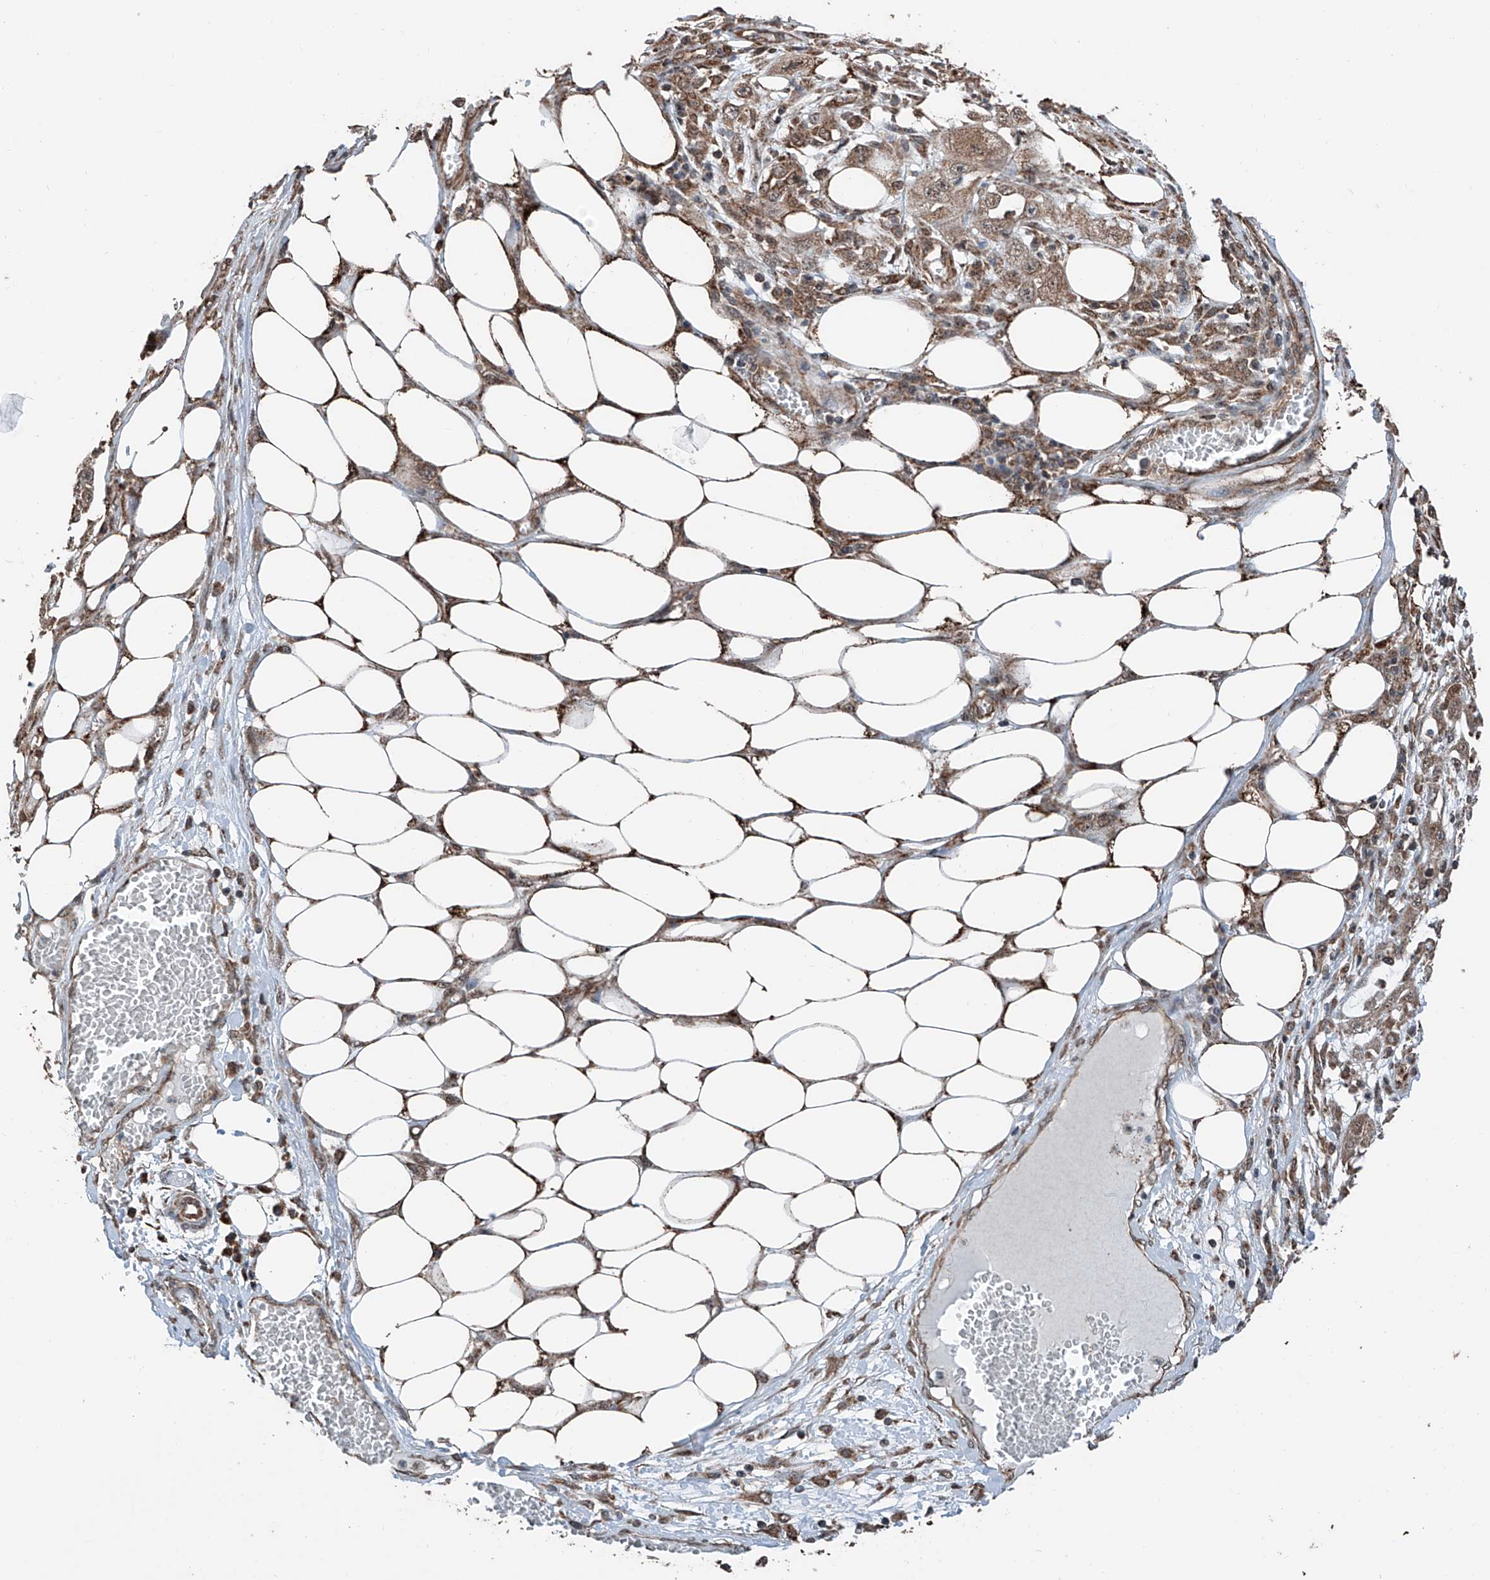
{"staining": {"intensity": "moderate", "quantity": ">75%", "location": "cytoplasmic/membranous,nuclear"}, "tissue": "skin cancer", "cell_type": "Tumor cells", "image_type": "cancer", "snomed": [{"axis": "morphology", "description": "Squamous cell carcinoma, NOS"}, {"axis": "morphology", "description": "Squamous cell carcinoma, metastatic, NOS"}, {"axis": "topography", "description": "Skin"}, {"axis": "topography", "description": "Lymph node"}], "caption": "Protein analysis of squamous cell carcinoma (skin) tissue demonstrates moderate cytoplasmic/membranous and nuclear expression in about >75% of tumor cells.", "gene": "ZNF445", "patient": {"sex": "male", "age": 75}}